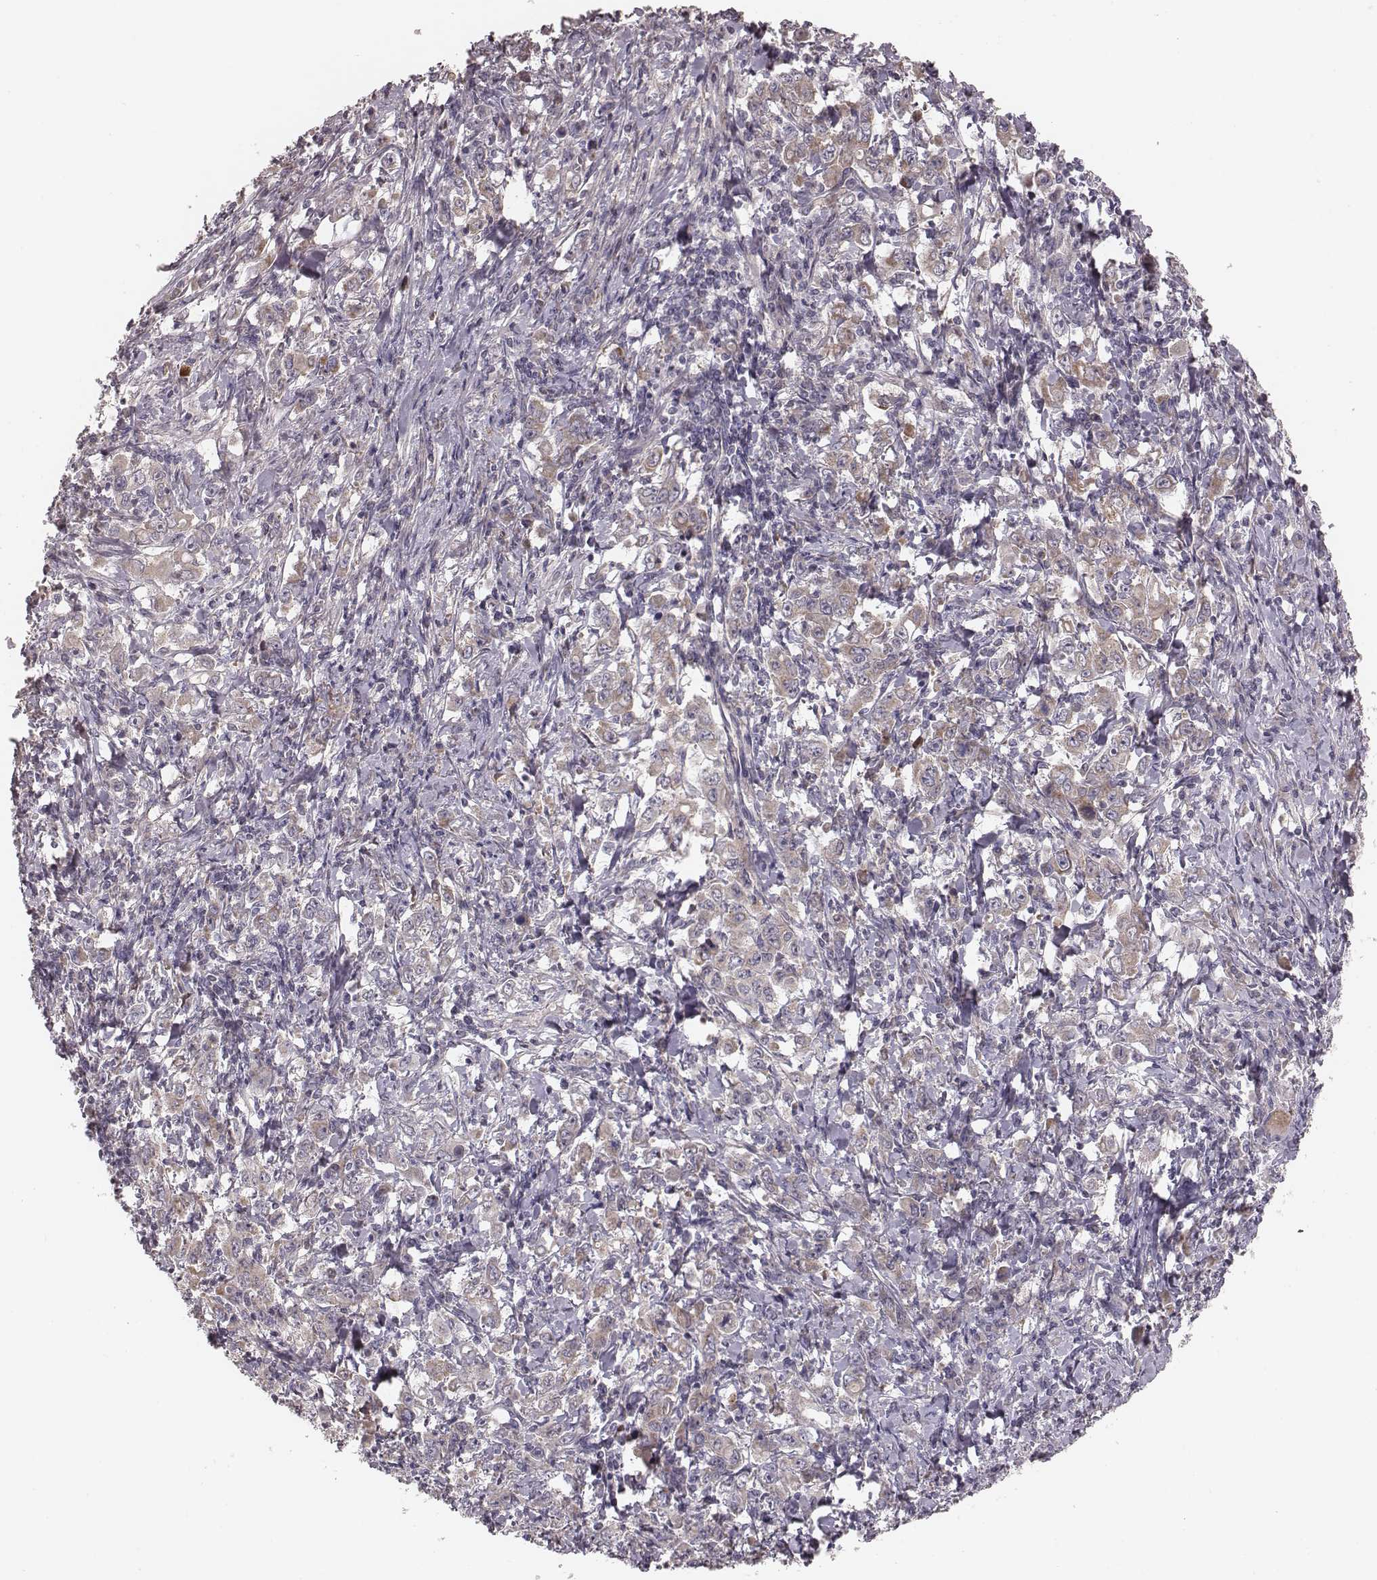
{"staining": {"intensity": "weak", "quantity": ">75%", "location": "cytoplasmic/membranous"}, "tissue": "stomach cancer", "cell_type": "Tumor cells", "image_type": "cancer", "snomed": [{"axis": "morphology", "description": "Adenocarcinoma, NOS"}, {"axis": "topography", "description": "Stomach, lower"}], "caption": "Stomach adenocarcinoma stained with a protein marker displays weak staining in tumor cells.", "gene": "MRPS27", "patient": {"sex": "female", "age": 72}}